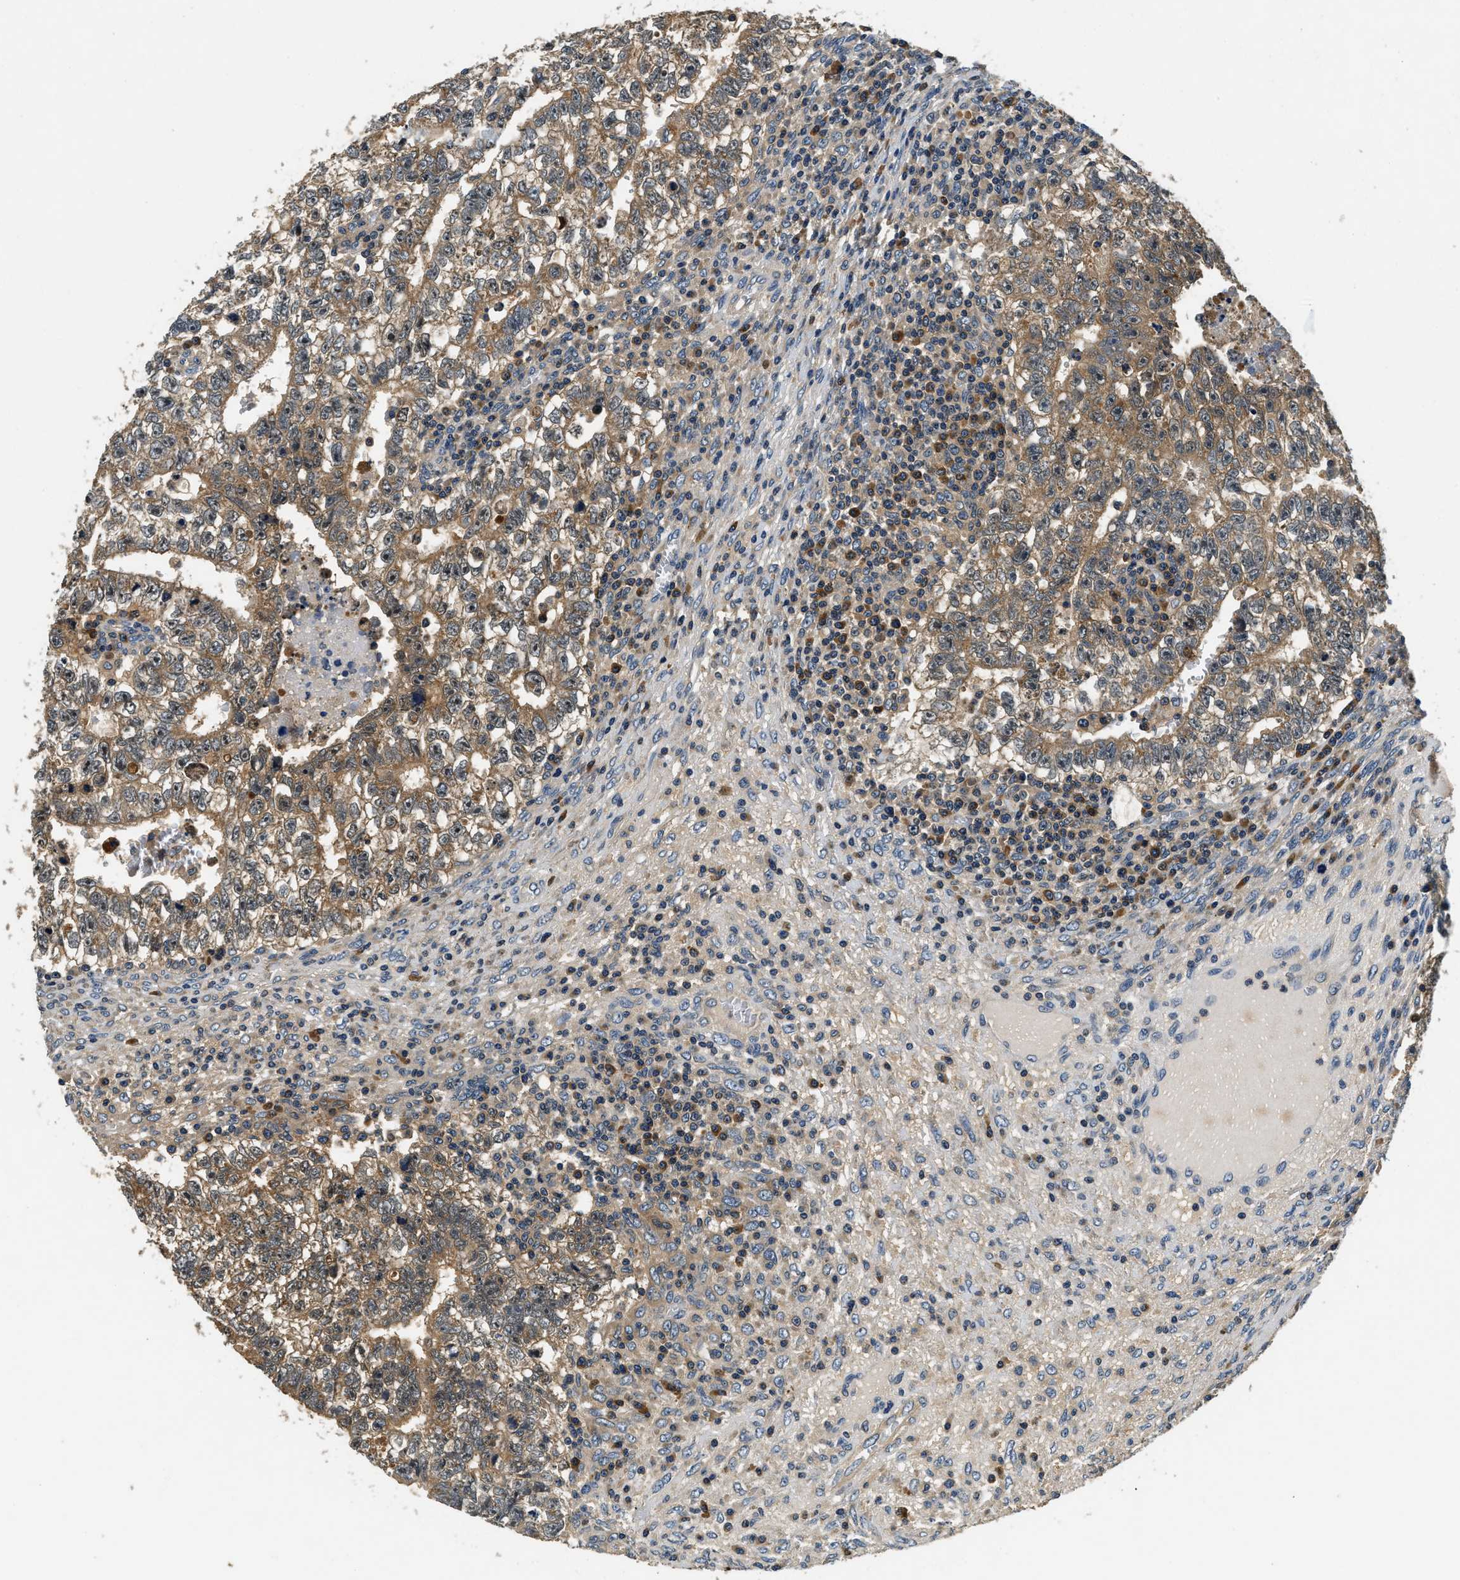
{"staining": {"intensity": "moderate", "quantity": ">75%", "location": "cytoplasmic/membranous"}, "tissue": "testis cancer", "cell_type": "Tumor cells", "image_type": "cancer", "snomed": [{"axis": "morphology", "description": "Seminoma, NOS"}, {"axis": "morphology", "description": "Carcinoma, Embryonal, NOS"}, {"axis": "topography", "description": "Testis"}], "caption": "There is medium levels of moderate cytoplasmic/membranous staining in tumor cells of testis cancer (seminoma), as demonstrated by immunohistochemical staining (brown color).", "gene": "RESF1", "patient": {"sex": "male", "age": 38}}